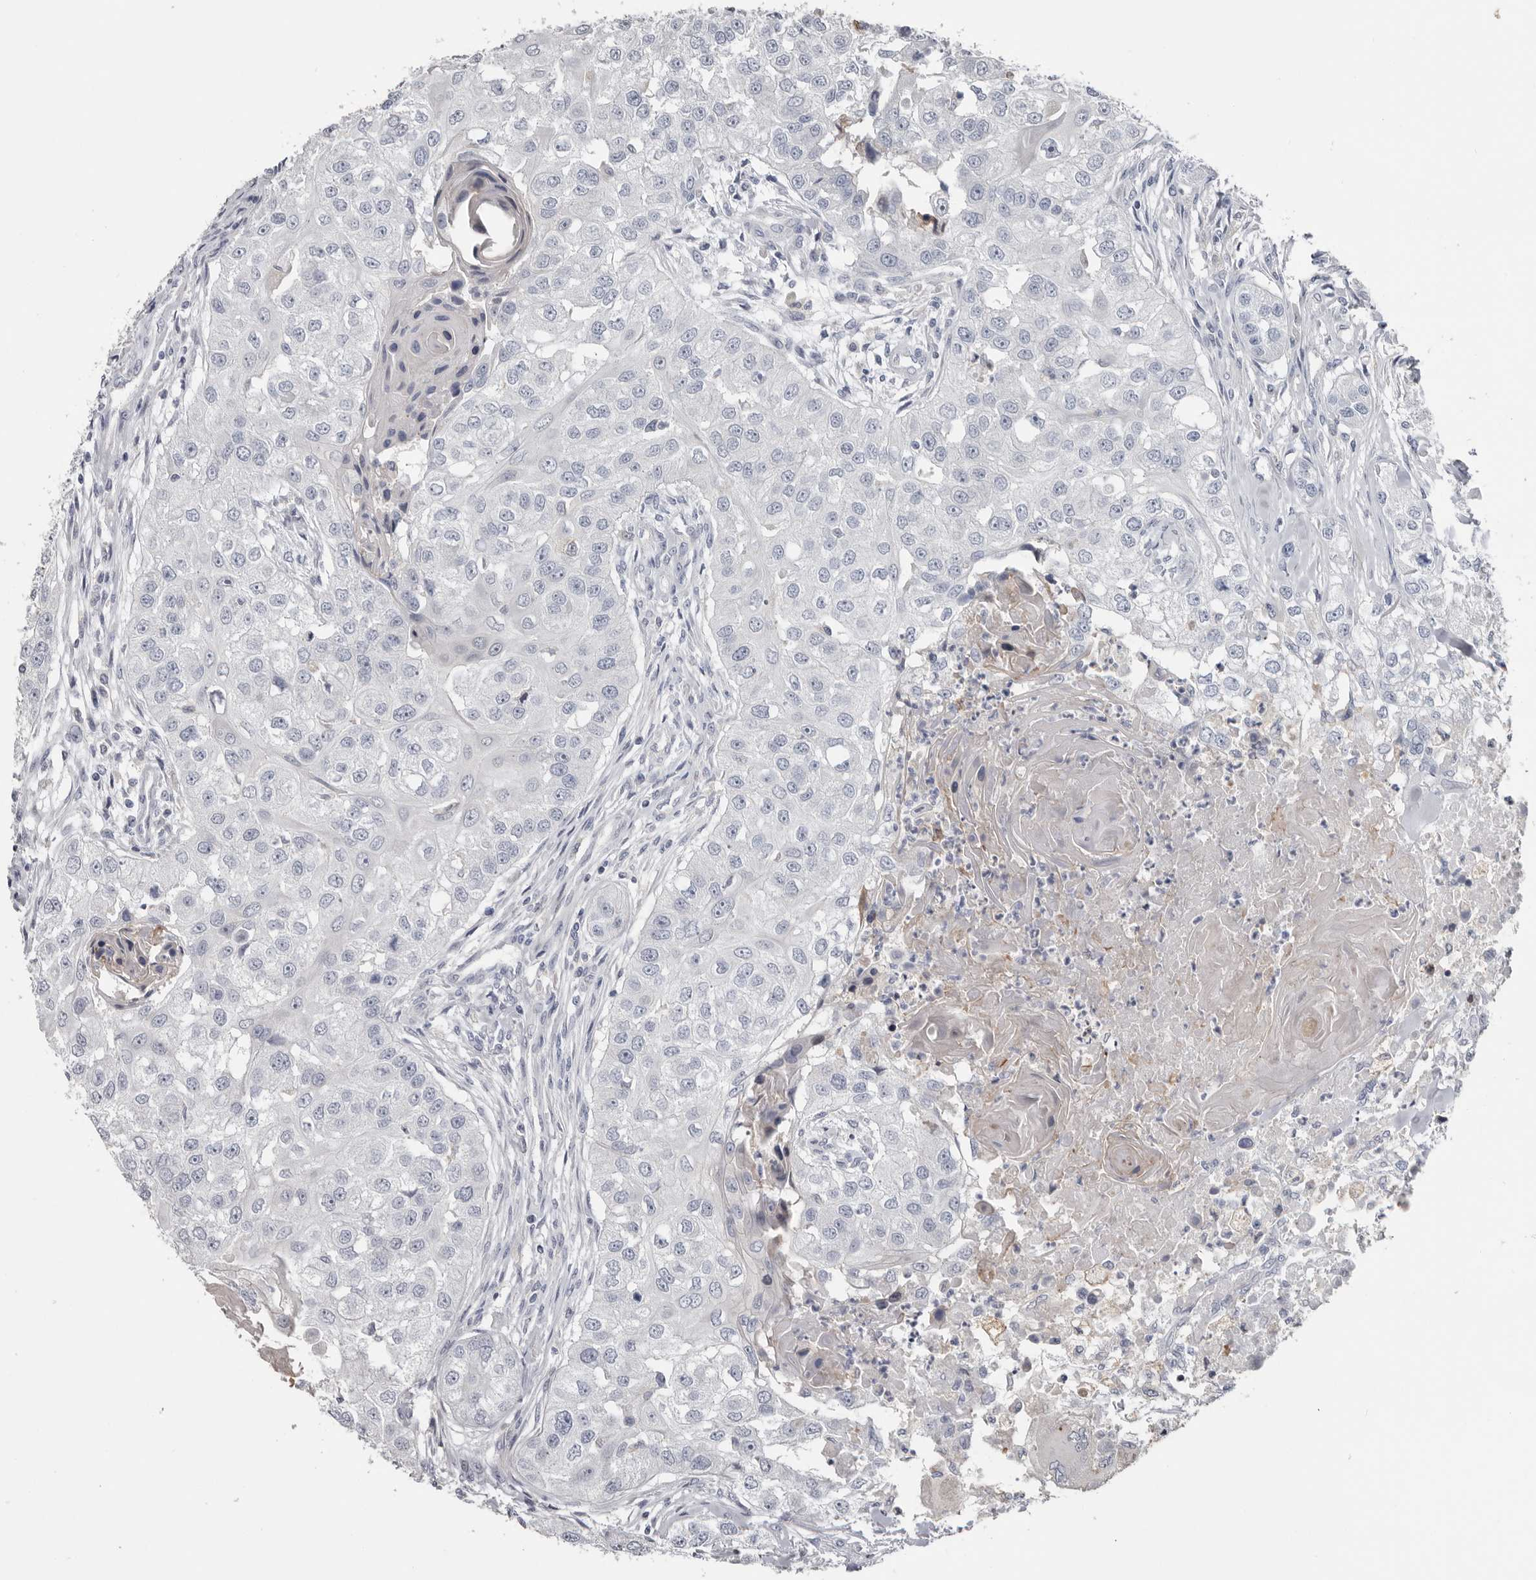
{"staining": {"intensity": "negative", "quantity": "none", "location": "none"}, "tissue": "head and neck cancer", "cell_type": "Tumor cells", "image_type": "cancer", "snomed": [{"axis": "morphology", "description": "Normal tissue, NOS"}, {"axis": "morphology", "description": "Squamous cell carcinoma, NOS"}, {"axis": "topography", "description": "Skeletal muscle"}, {"axis": "topography", "description": "Head-Neck"}], "caption": "An IHC micrograph of head and neck squamous cell carcinoma is shown. There is no staining in tumor cells of head and neck squamous cell carcinoma.", "gene": "FABP7", "patient": {"sex": "male", "age": 51}}